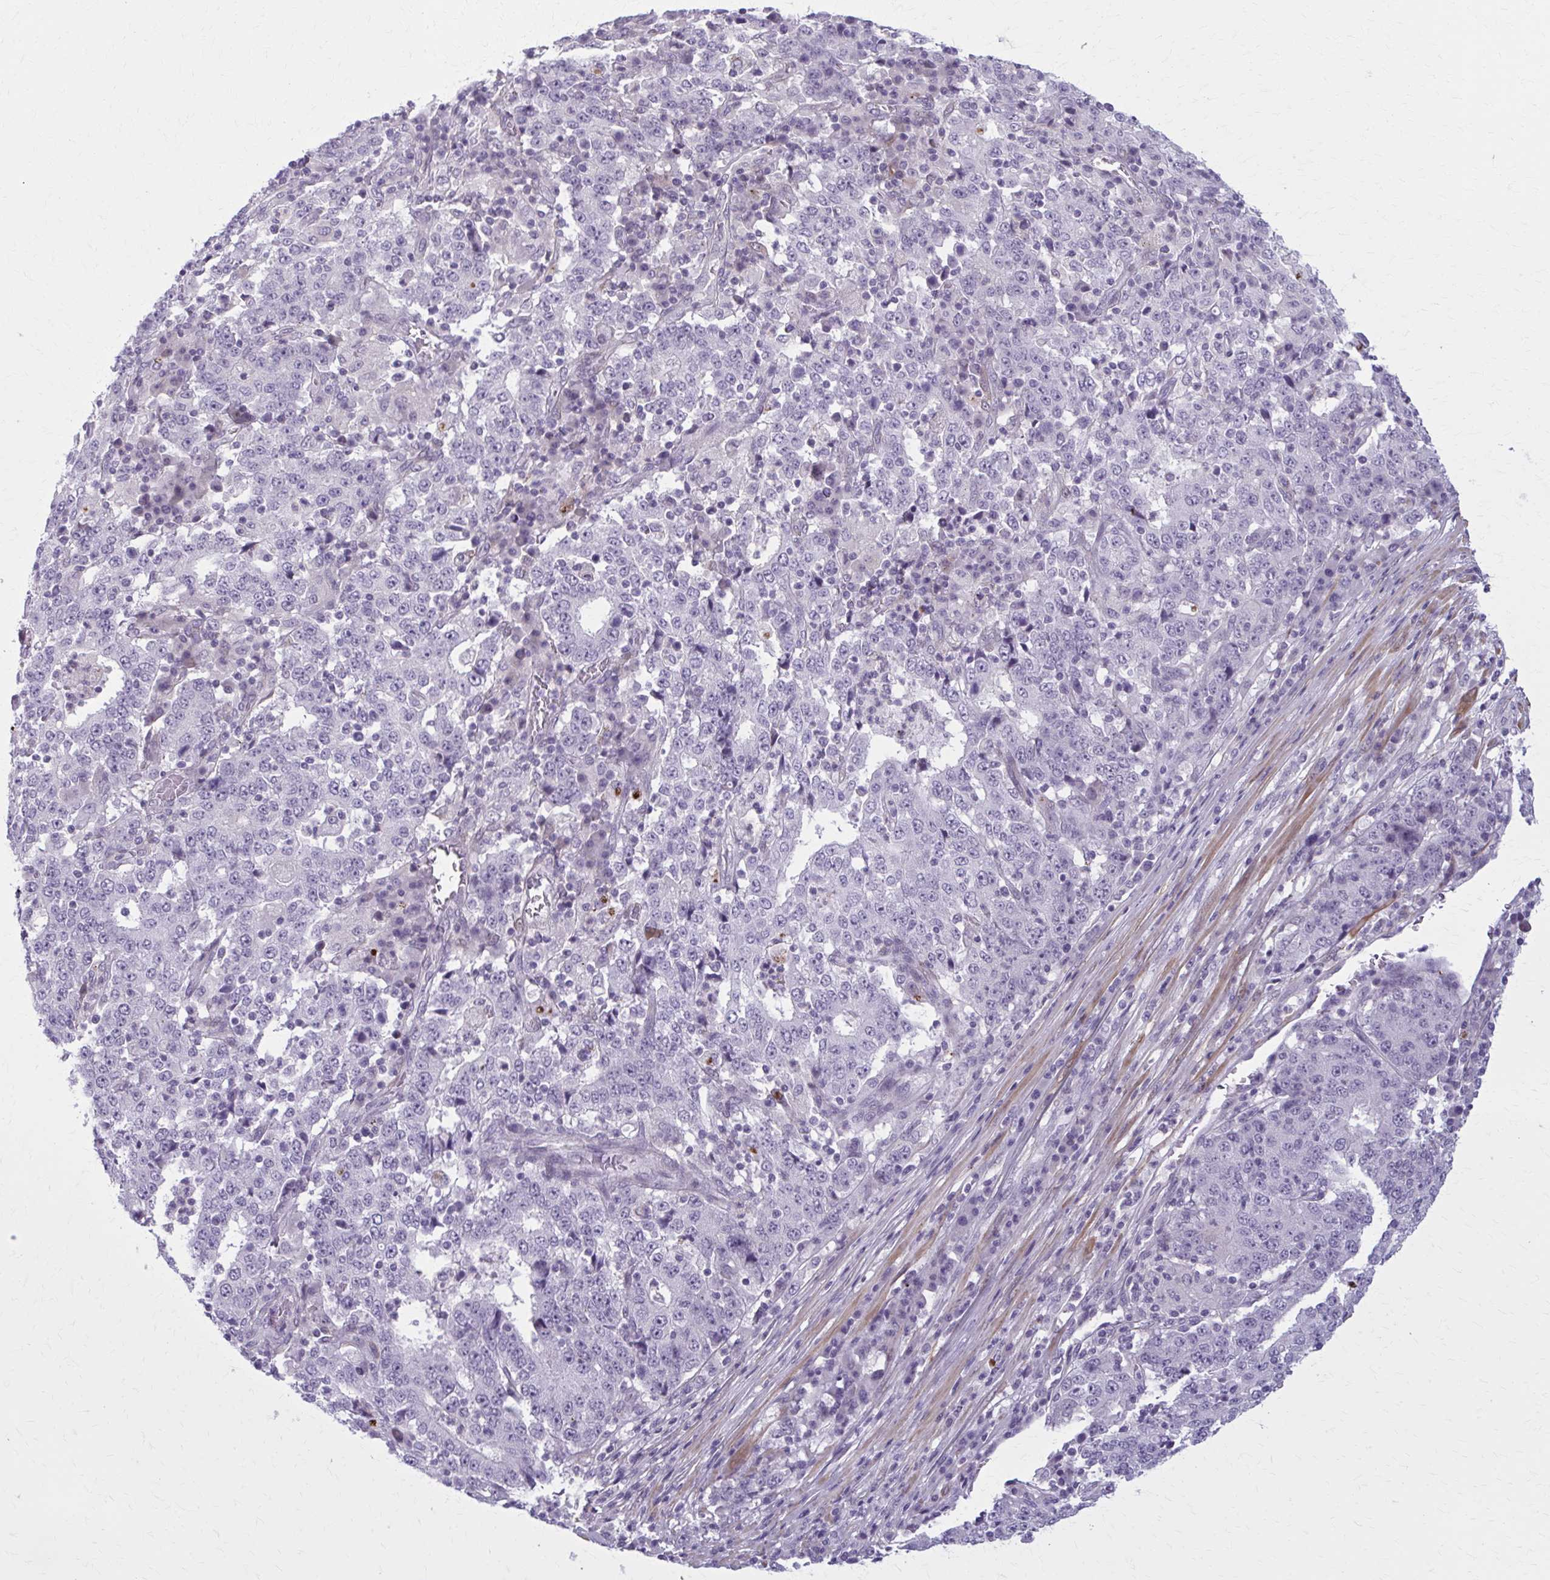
{"staining": {"intensity": "negative", "quantity": "none", "location": "none"}, "tissue": "stomach cancer", "cell_type": "Tumor cells", "image_type": "cancer", "snomed": [{"axis": "morphology", "description": "Adenocarcinoma, NOS"}, {"axis": "topography", "description": "Stomach"}], "caption": "DAB immunohistochemical staining of human stomach adenocarcinoma exhibits no significant staining in tumor cells. (Brightfield microscopy of DAB (3,3'-diaminobenzidine) immunohistochemistry (IHC) at high magnification).", "gene": "NUMBL", "patient": {"sex": "male", "age": 59}}